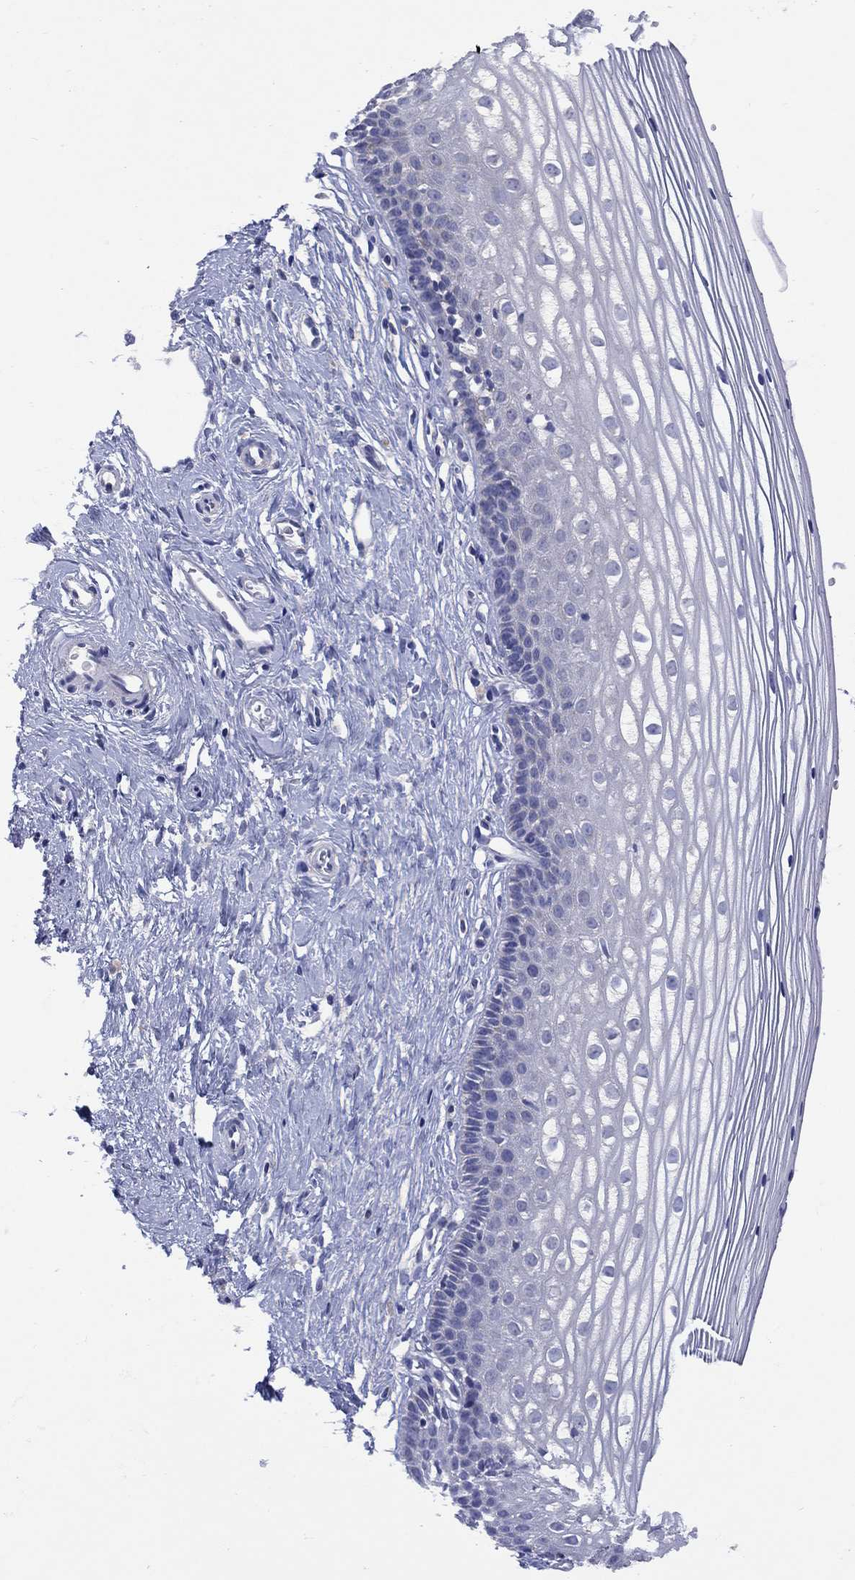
{"staining": {"intensity": "moderate", "quantity": "<25%", "location": "cytoplasmic/membranous"}, "tissue": "cervix", "cell_type": "Glandular cells", "image_type": "normal", "snomed": [{"axis": "morphology", "description": "Normal tissue, NOS"}, {"axis": "topography", "description": "Cervix"}], "caption": "Immunohistochemical staining of normal human cervix shows <25% levels of moderate cytoplasmic/membranous protein staining in about <25% of glandular cells. (DAB (3,3'-diaminobenzidine) = brown stain, brightfield microscopy at high magnification).", "gene": "CLVS1", "patient": {"sex": "female", "age": 40}}